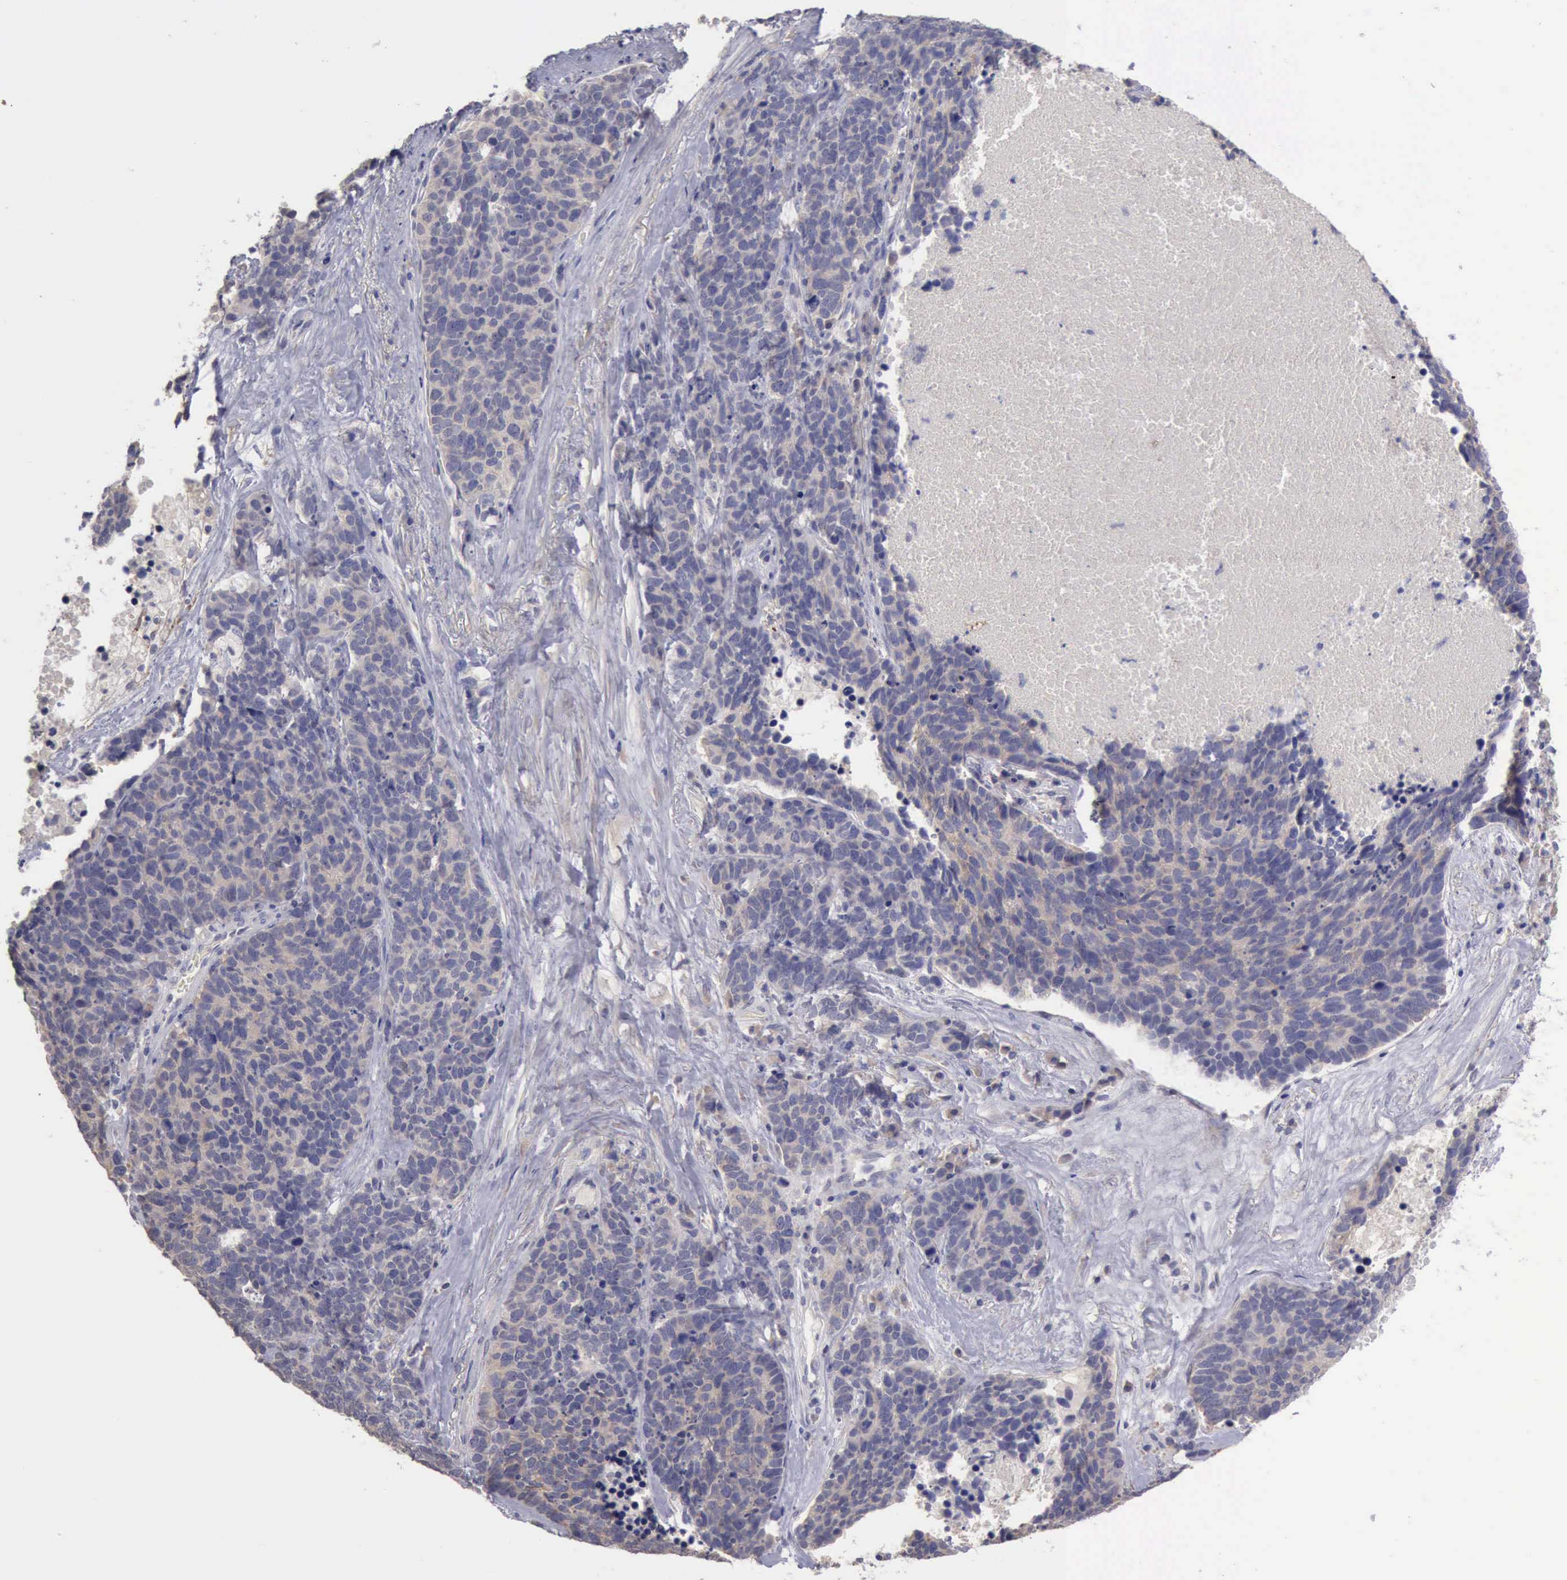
{"staining": {"intensity": "negative", "quantity": "none", "location": "none"}, "tissue": "lung cancer", "cell_type": "Tumor cells", "image_type": "cancer", "snomed": [{"axis": "morphology", "description": "Neoplasm, malignant, NOS"}, {"axis": "topography", "description": "Lung"}], "caption": "This is a micrograph of immunohistochemistry (IHC) staining of lung malignant neoplasm, which shows no expression in tumor cells. (DAB immunohistochemistry (IHC) visualized using brightfield microscopy, high magnification).", "gene": "PHKA1", "patient": {"sex": "female", "age": 75}}